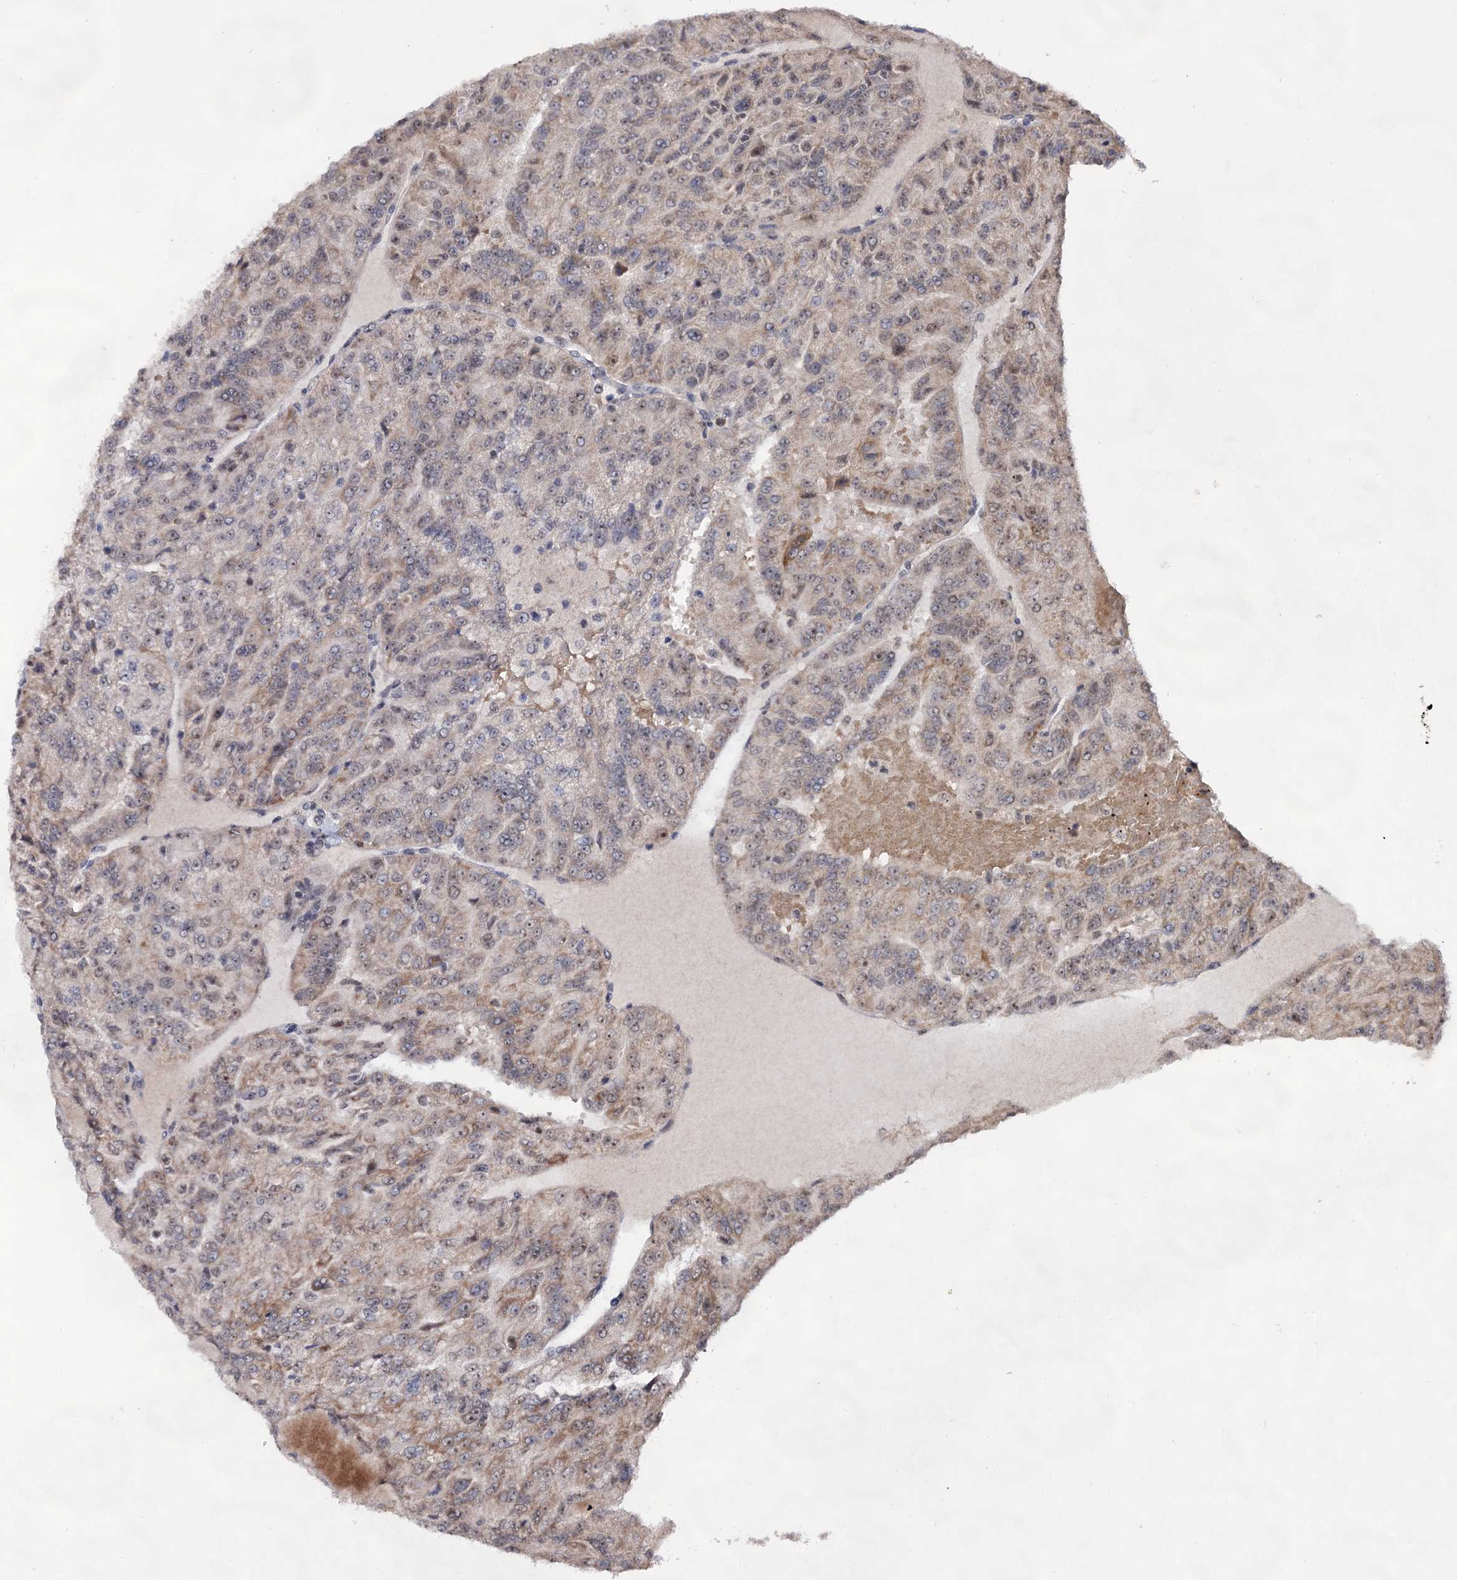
{"staining": {"intensity": "moderate", "quantity": "25%-75%", "location": "cytoplasmic/membranous,nuclear"}, "tissue": "renal cancer", "cell_type": "Tumor cells", "image_type": "cancer", "snomed": [{"axis": "morphology", "description": "Adenocarcinoma, NOS"}, {"axis": "topography", "description": "Kidney"}], "caption": "The micrograph demonstrates a brown stain indicating the presence of a protein in the cytoplasmic/membranous and nuclear of tumor cells in renal cancer (adenocarcinoma).", "gene": "EXOSC10", "patient": {"sex": "female", "age": 63}}